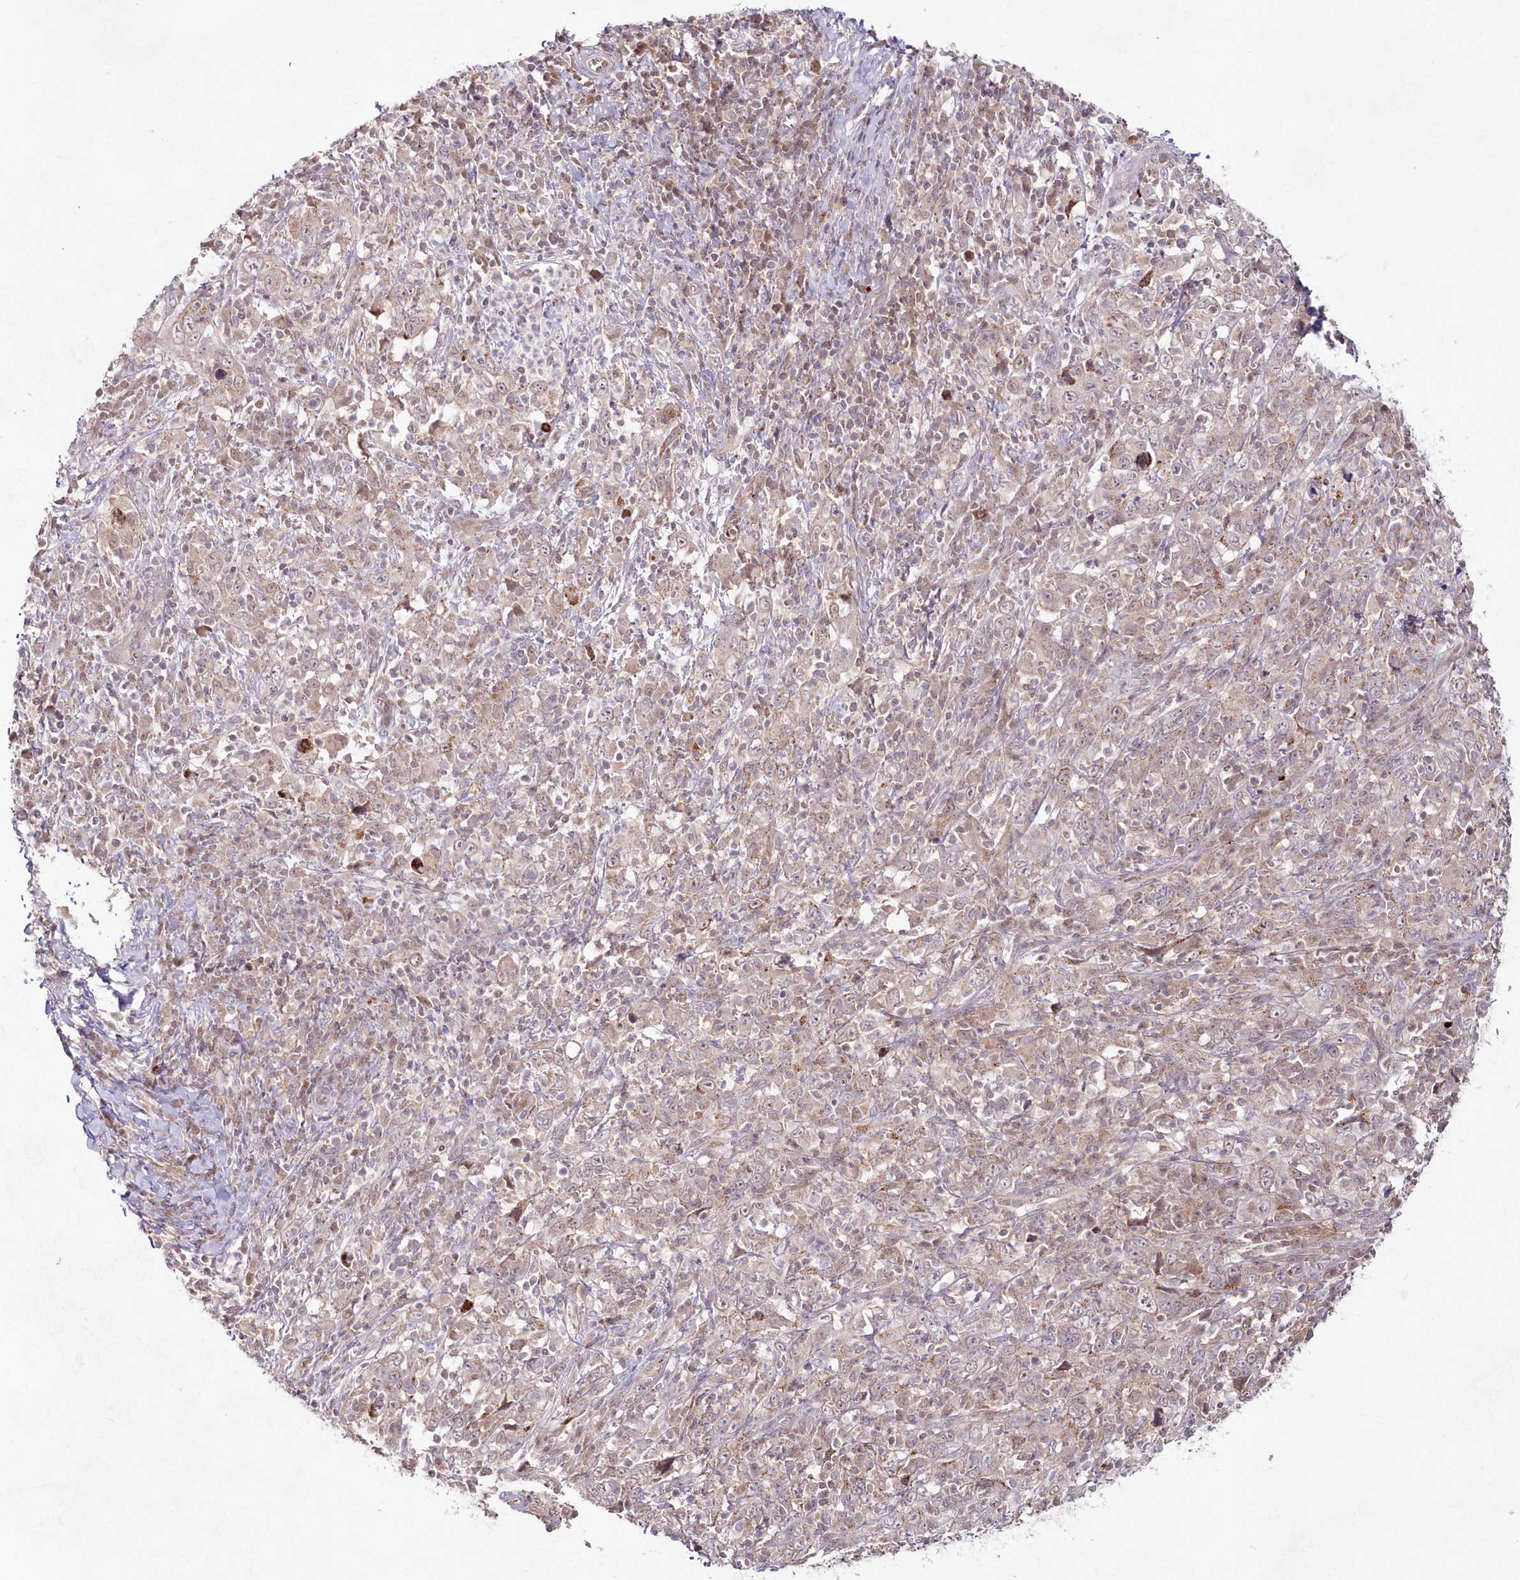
{"staining": {"intensity": "moderate", "quantity": "<25%", "location": "cytoplasmic/membranous"}, "tissue": "cervical cancer", "cell_type": "Tumor cells", "image_type": "cancer", "snomed": [{"axis": "morphology", "description": "Squamous cell carcinoma, NOS"}, {"axis": "topography", "description": "Cervix"}], "caption": "Immunohistochemistry (IHC) staining of squamous cell carcinoma (cervical), which shows low levels of moderate cytoplasmic/membranous expression in approximately <25% of tumor cells indicating moderate cytoplasmic/membranous protein expression. The staining was performed using DAB (brown) for protein detection and nuclei were counterstained in hematoxylin (blue).", "gene": "IMPA1", "patient": {"sex": "female", "age": 46}}